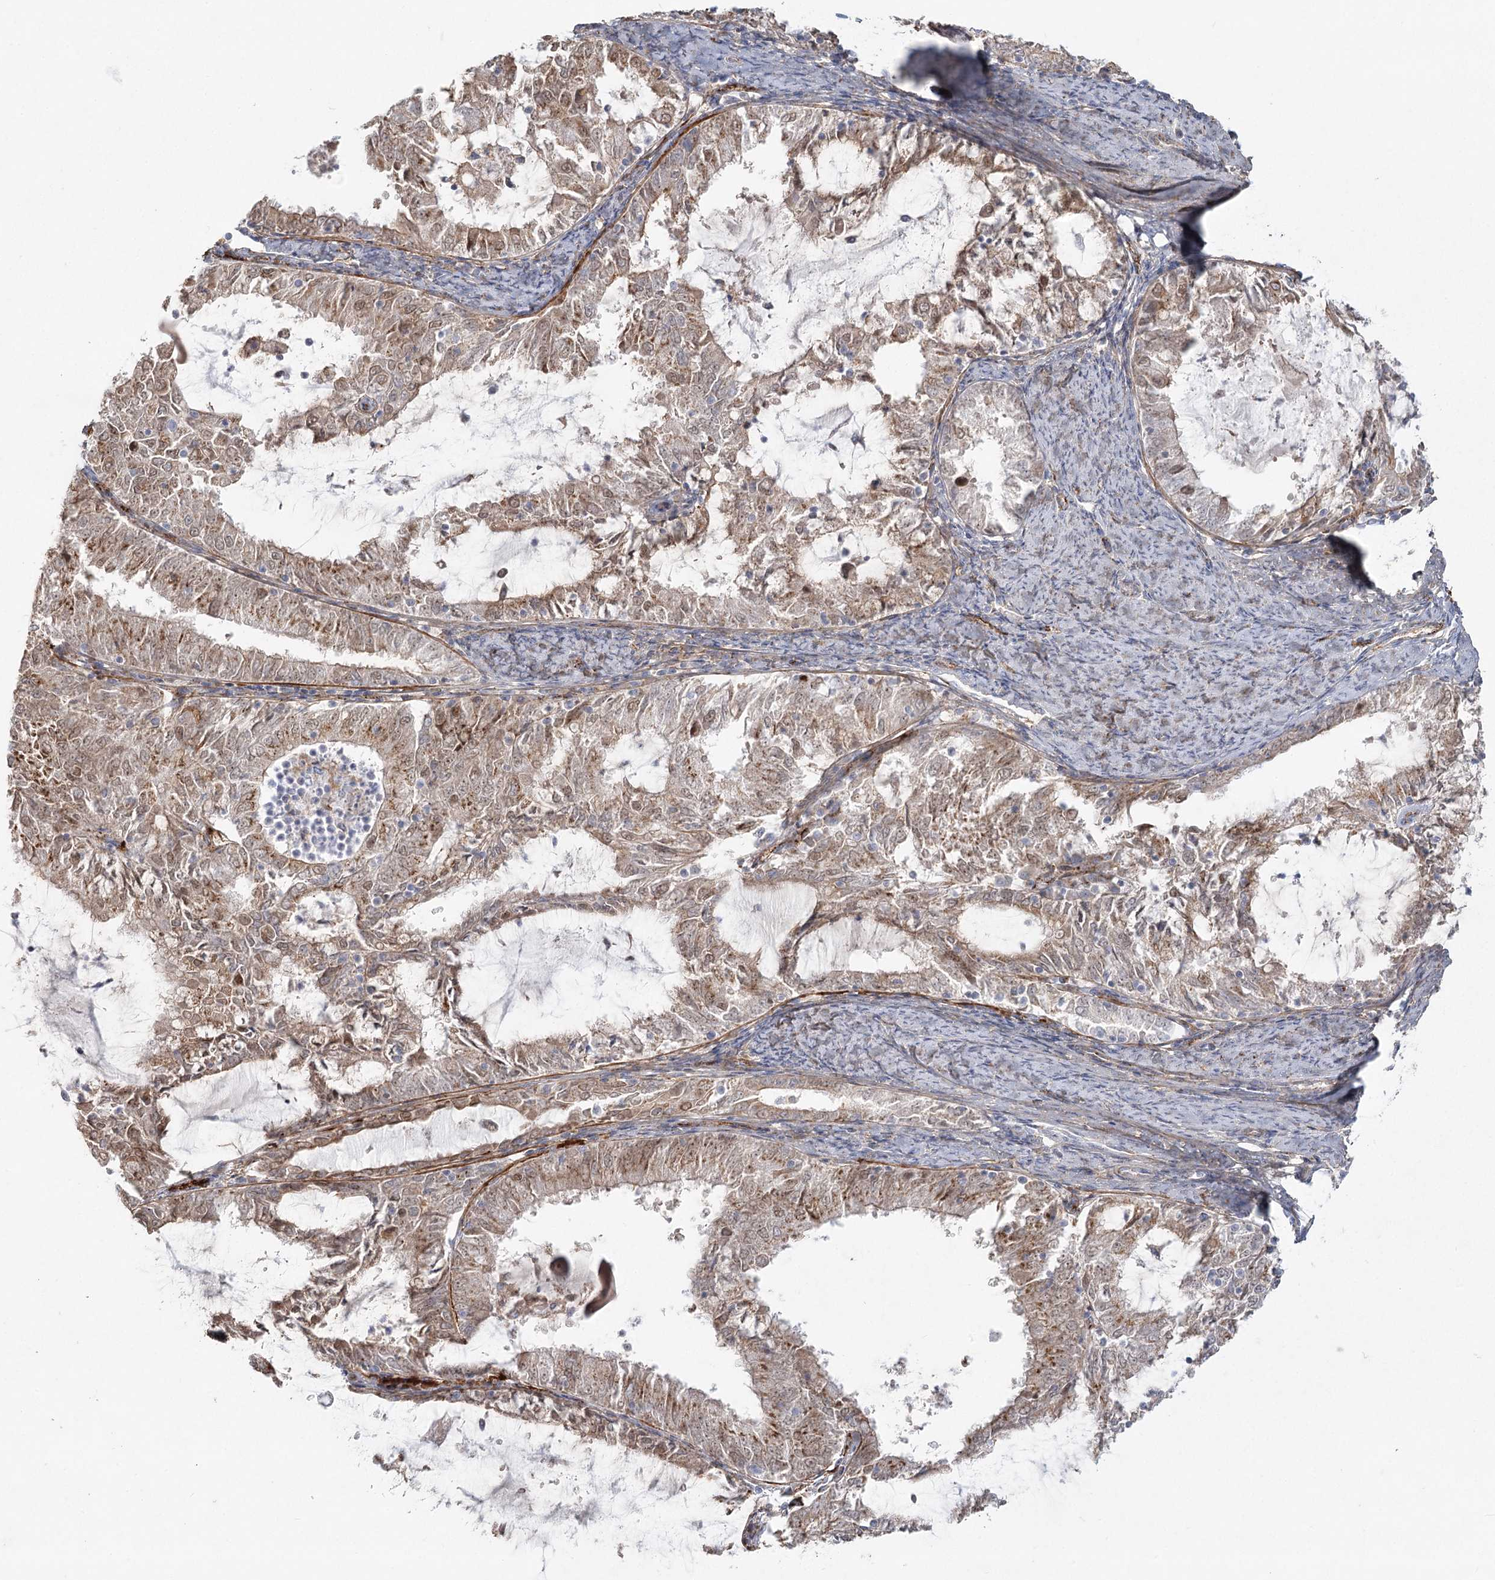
{"staining": {"intensity": "weak", "quantity": ">75%", "location": "cytoplasmic/membranous,nuclear"}, "tissue": "endometrial cancer", "cell_type": "Tumor cells", "image_type": "cancer", "snomed": [{"axis": "morphology", "description": "Adenocarcinoma, NOS"}, {"axis": "topography", "description": "Endometrium"}], "caption": "IHC micrograph of neoplastic tissue: human endometrial adenocarcinoma stained using IHC displays low levels of weak protein expression localized specifically in the cytoplasmic/membranous and nuclear of tumor cells, appearing as a cytoplasmic/membranous and nuclear brown color.", "gene": "KBTBD4", "patient": {"sex": "female", "age": 57}}